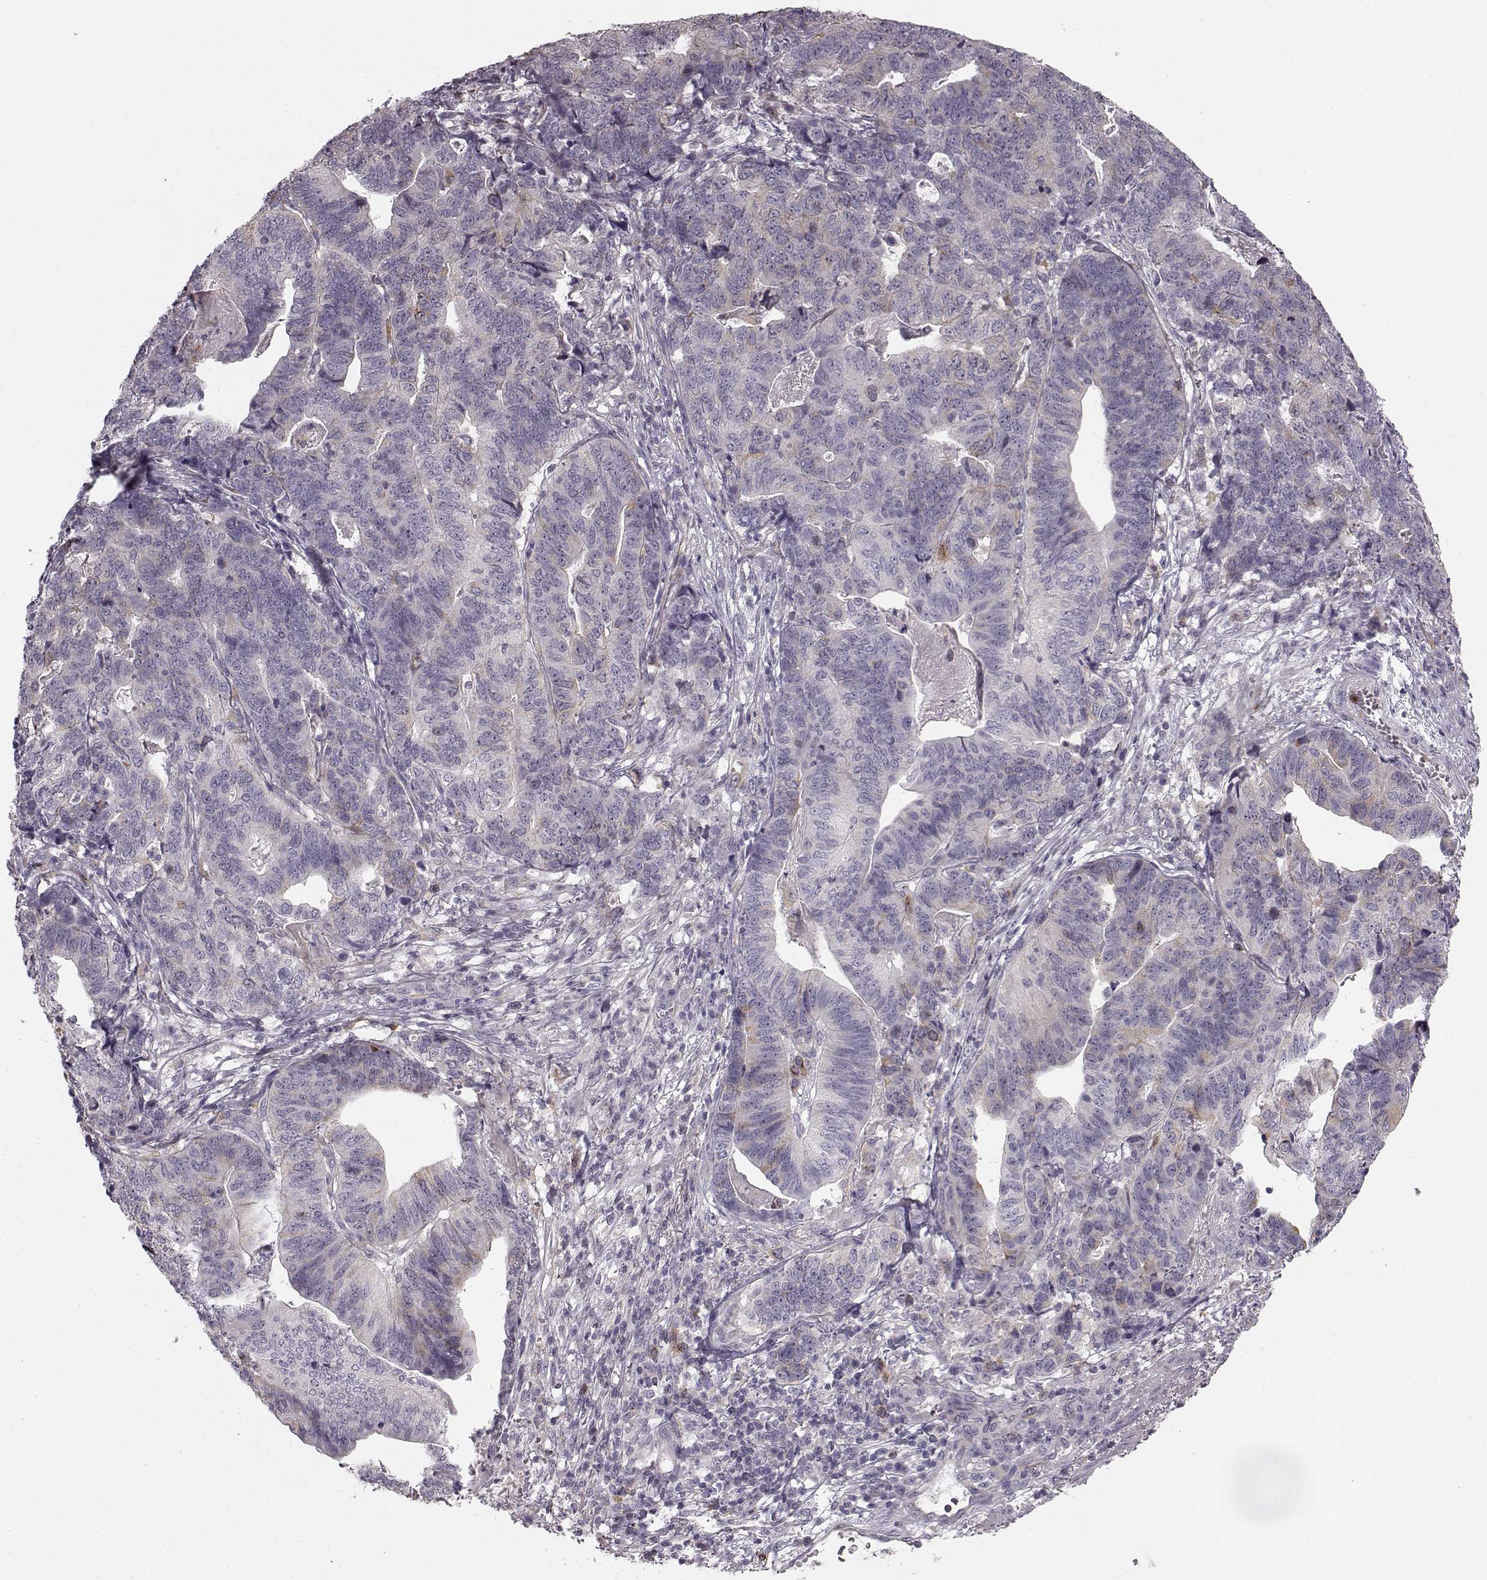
{"staining": {"intensity": "weak", "quantity": "<25%", "location": "cytoplasmic/membranous"}, "tissue": "stomach cancer", "cell_type": "Tumor cells", "image_type": "cancer", "snomed": [{"axis": "morphology", "description": "Adenocarcinoma, NOS"}, {"axis": "topography", "description": "Stomach, upper"}], "caption": "A histopathology image of human adenocarcinoma (stomach) is negative for staining in tumor cells.", "gene": "HMMR", "patient": {"sex": "female", "age": 67}}